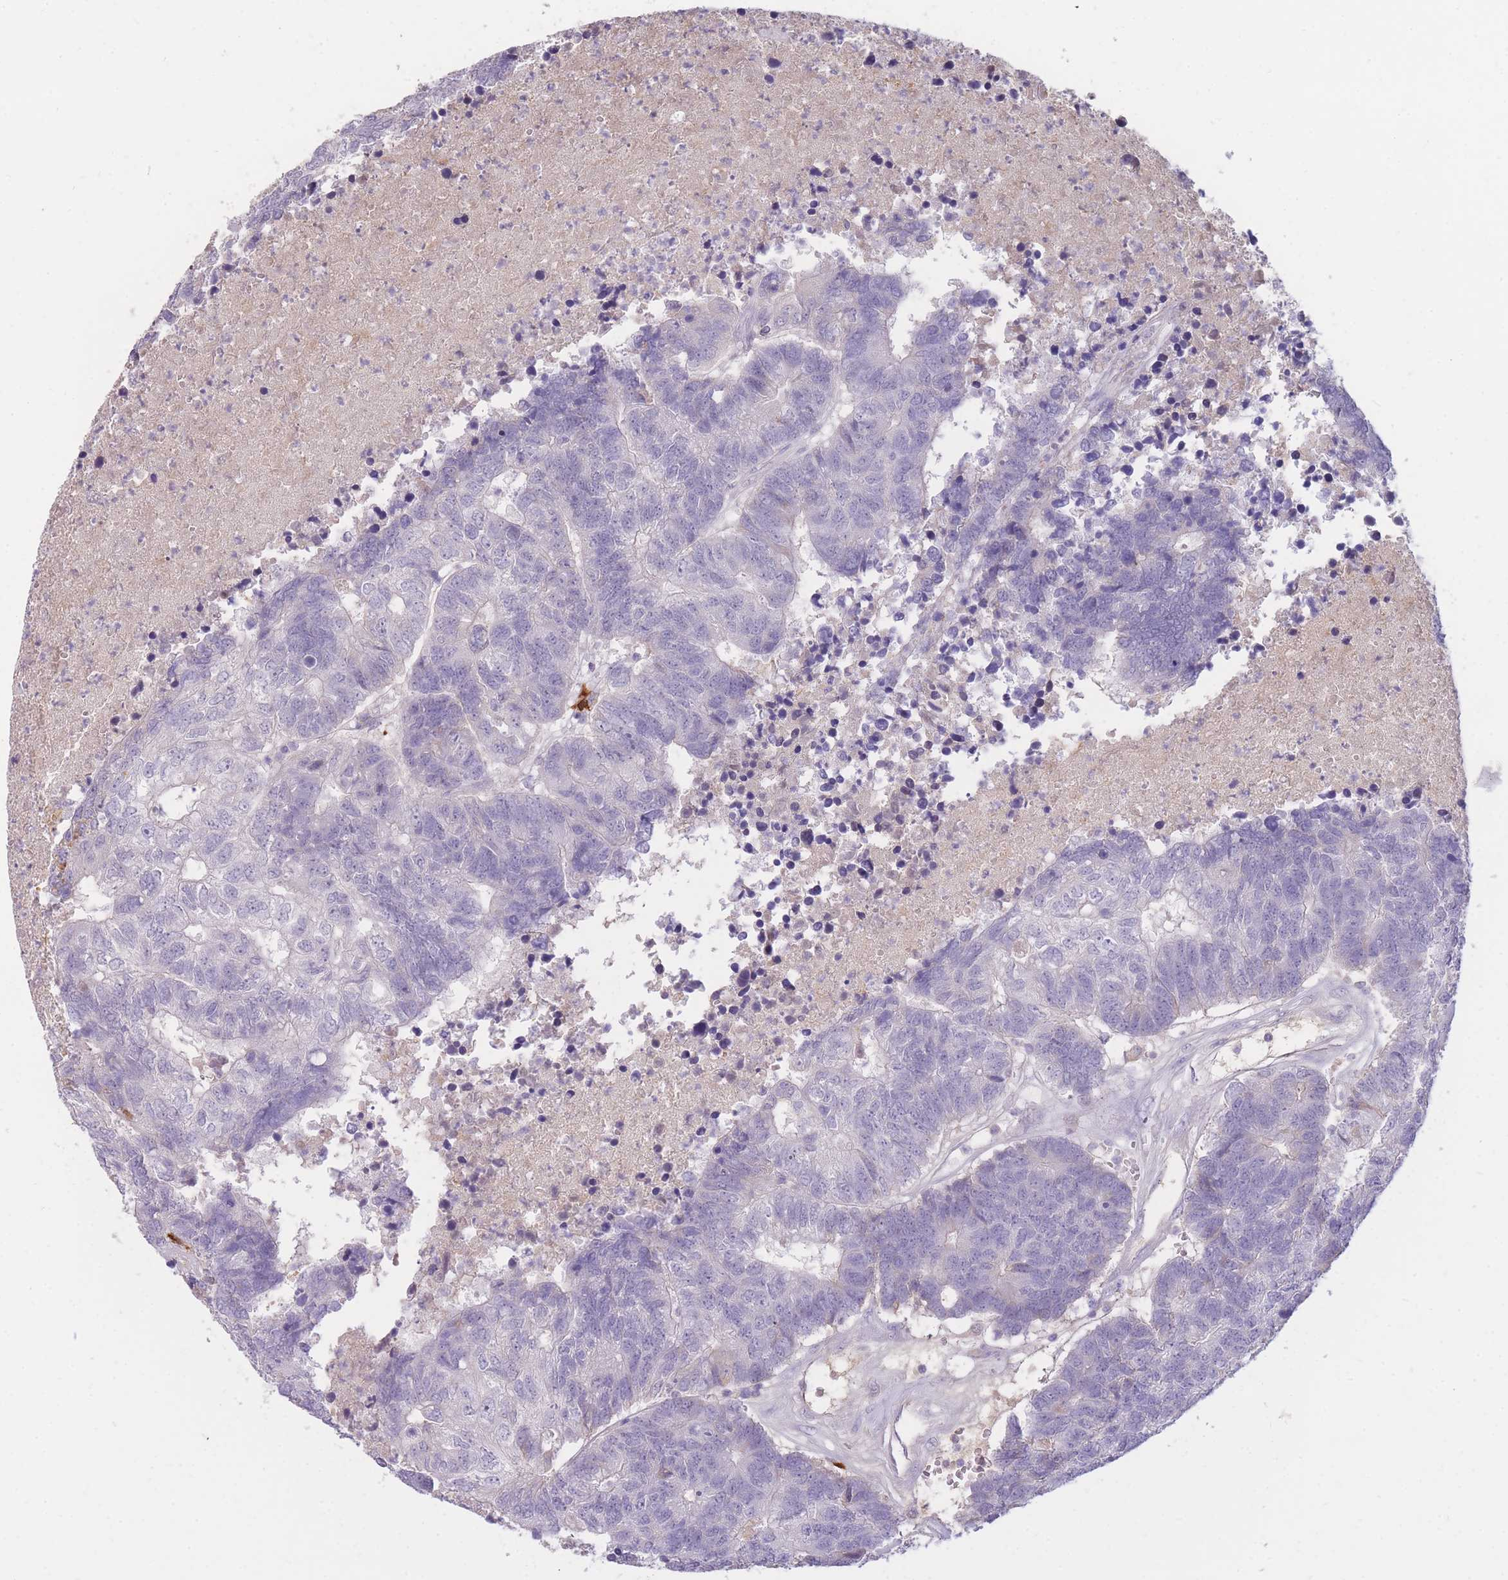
{"staining": {"intensity": "negative", "quantity": "none", "location": "none"}, "tissue": "colorectal cancer", "cell_type": "Tumor cells", "image_type": "cancer", "snomed": [{"axis": "morphology", "description": "Adenocarcinoma, NOS"}, {"axis": "topography", "description": "Colon"}], "caption": "Colorectal cancer was stained to show a protein in brown. There is no significant positivity in tumor cells. (Immunohistochemistry, brightfield microscopy, high magnification).", "gene": "TPSD1", "patient": {"sex": "female", "age": 48}}